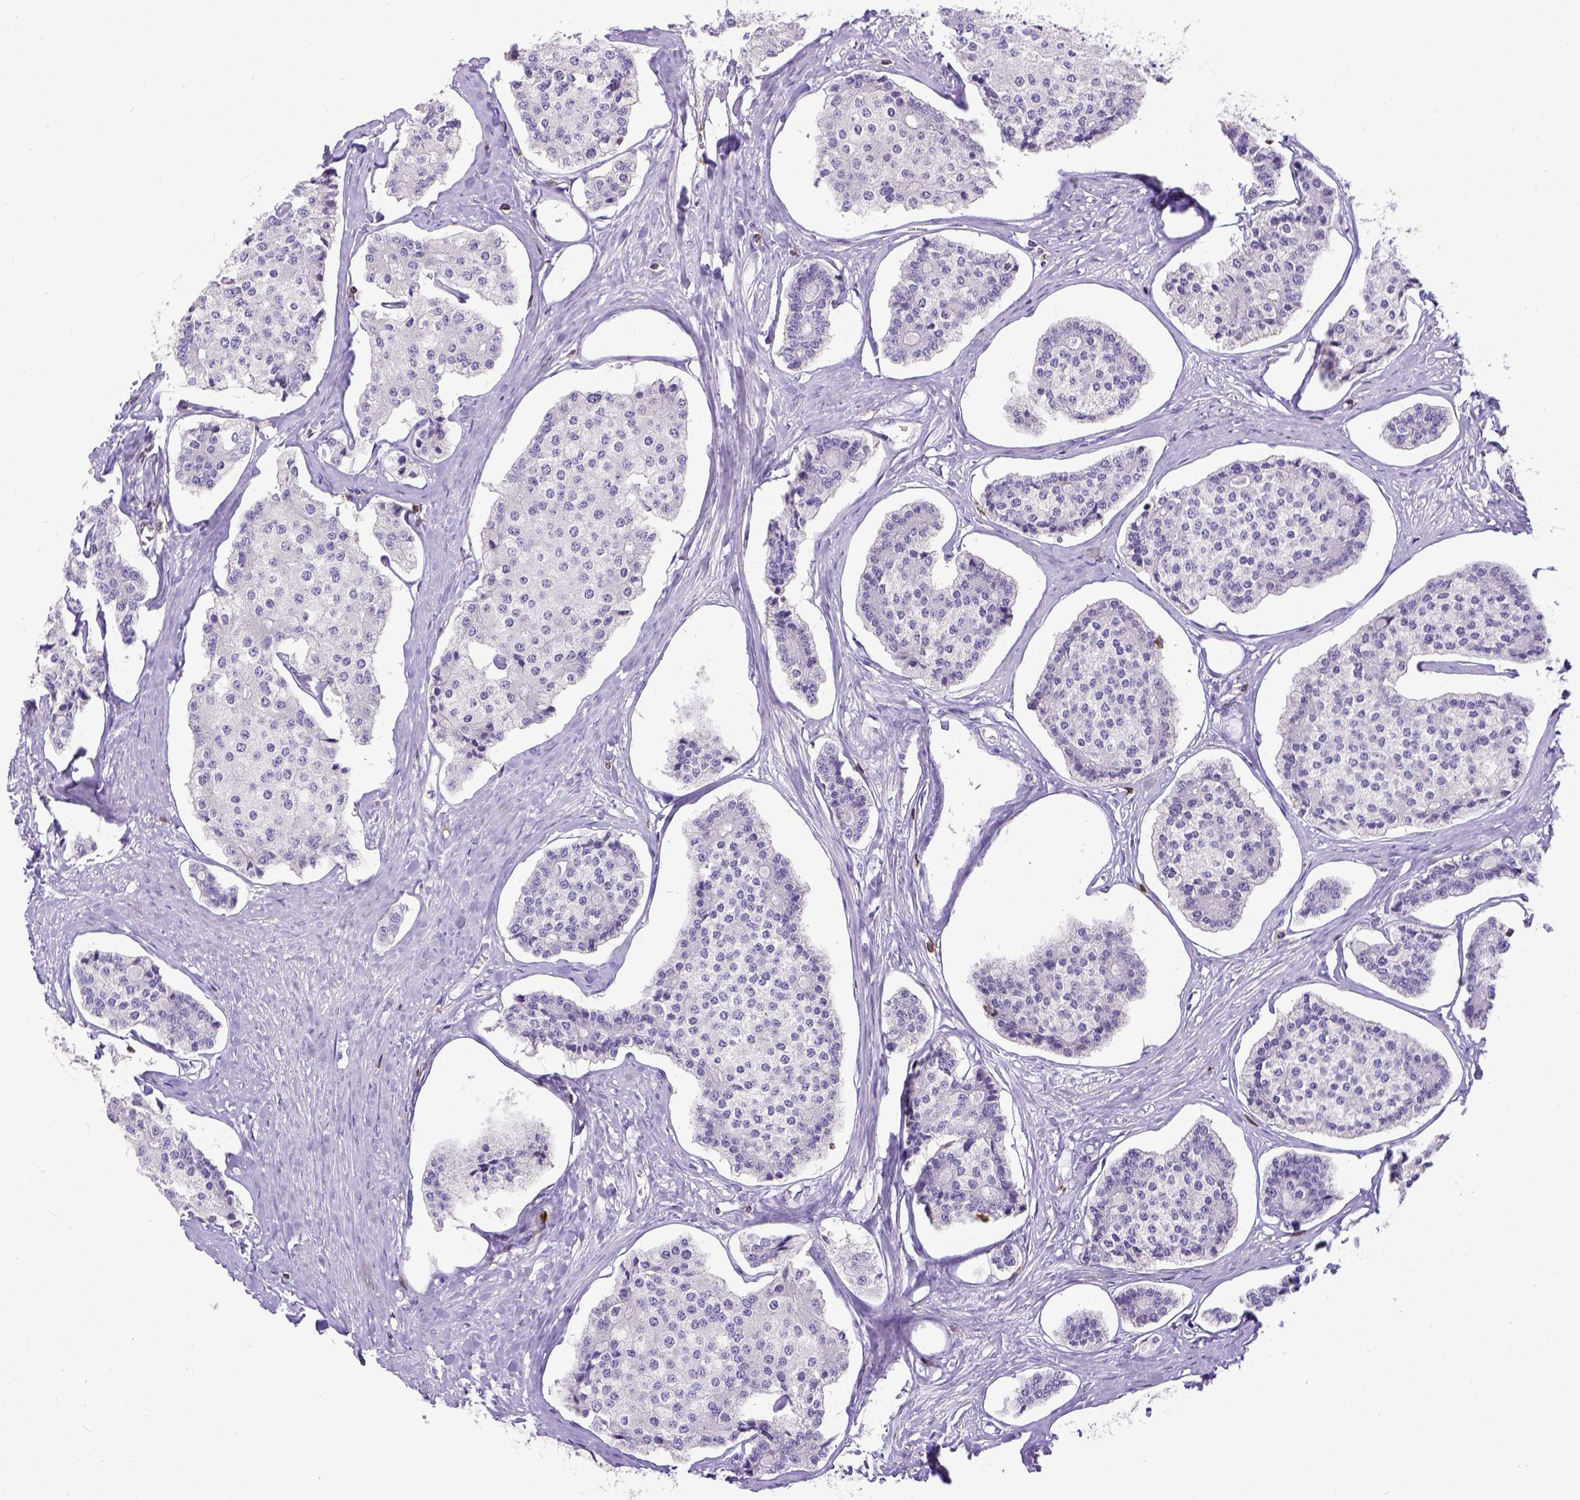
{"staining": {"intensity": "negative", "quantity": "none", "location": "none"}, "tissue": "carcinoid", "cell_type": "Tumor cells", "image_type": "cancer", "snomed": [{"axis": "morphology", "description": "Carcinoid, malignant, NOS"}, {"axis": "topography", "description": "Small intestine"}], "caption": "An IHC image of carcinoid is shown. There is no staining in tumor cells of carcinoid. (Brightfield microscopy of DAB (3,3'-diaminobenzidine) IHC at high magnification).", "gene": "CD3E", "patient": {"sex": "female", "age": 65}}